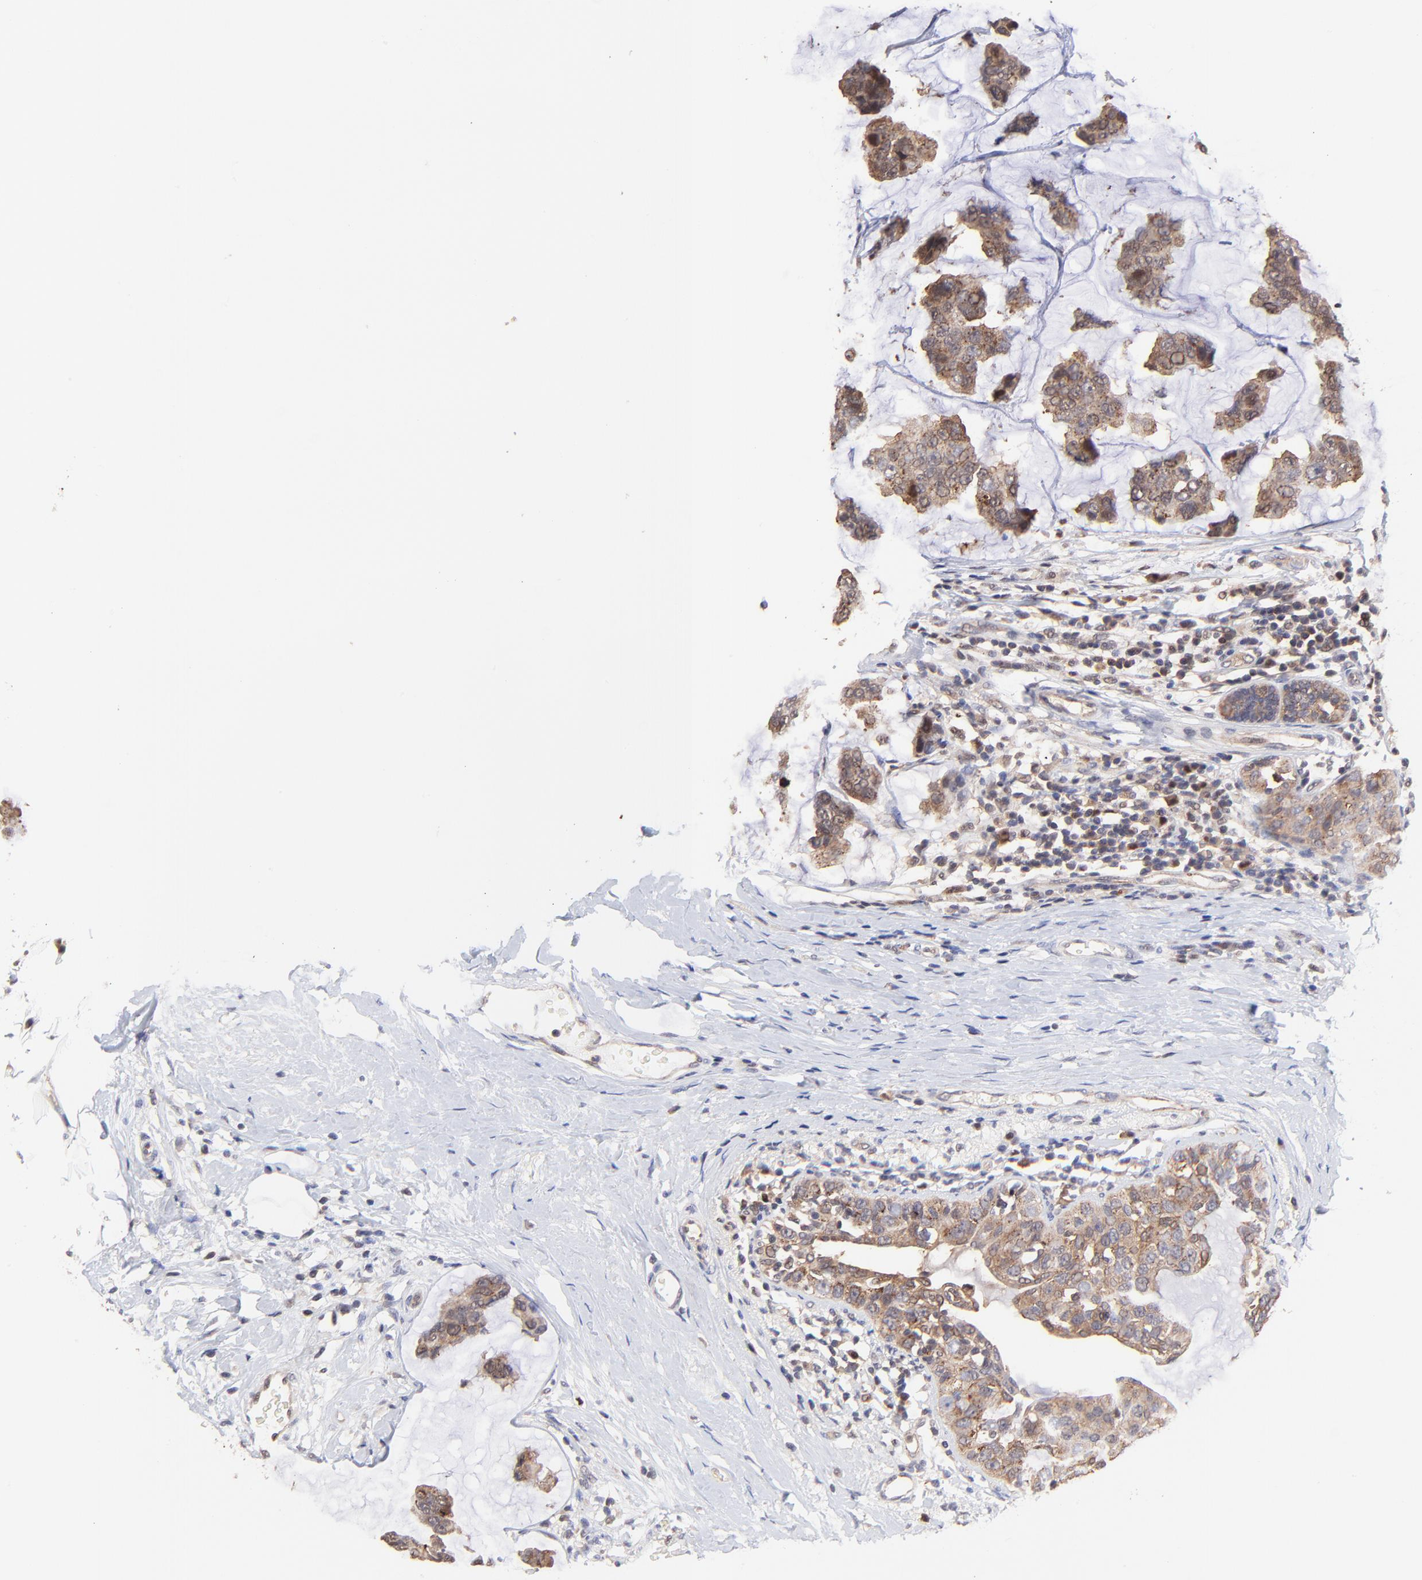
{"staining": {"intensity": "moderate", "quantity": ">75%", "location": "cytoplasmic/membranous"}, "tissue": "breast cancer", "cell_type": "Tumor cells", "image_type": "cancer", "snomed": [{"axis": "morphology", "description": "Normal tissue, NOS"}, {"axis": "morphology", "description": "Duct carcinoma"}, {"axis": "topography", "description": "Breast"}], "caption": "Infiltrating ductal carcinoma (breast) stained with IHC demonstrates moderate cytoplasmic/membranous positivity in about >75% of tumor cells.", "gene": "PSMA6", "patient": {"sex": "female", "age": 50}}